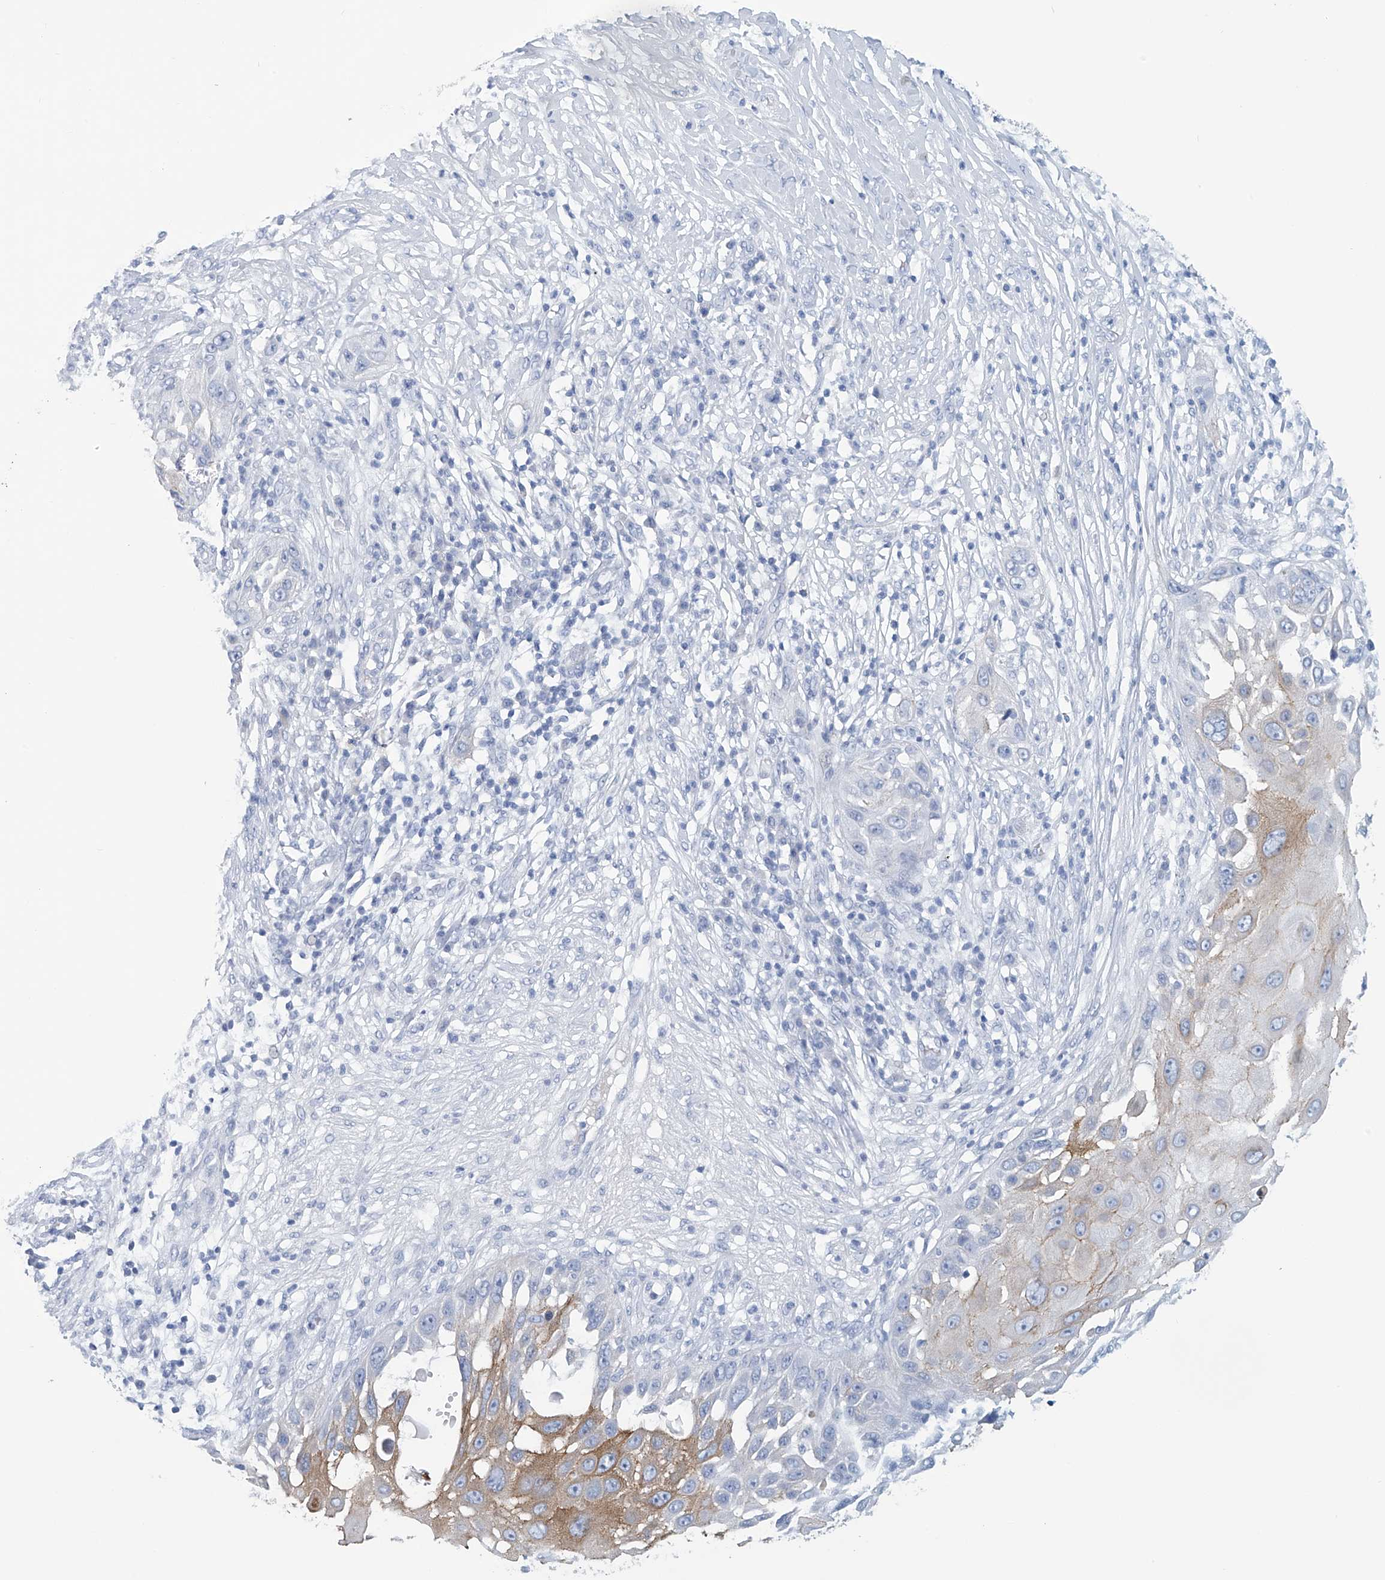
{"staining": {"intensity": "negative", "quantity": "none", "location": "none"}, "tissue": "skin cancer", "cell_type": "Tumor cells", "image_type": "cancer", "snomed": [{"axis": "morphology", "description": "Squamous cell carcinoma, NOS"}, {"axis": "topography", "description": "Skin"}], "caption": "High power microscopy micrograph of an immunohistochemistry (IHC) photomicrograph of squamous cell carcinoma (skin), revealing no significant expression in tumor cells.", "gene": "DSP", "patient": {"sex": "female", "age": 44}}